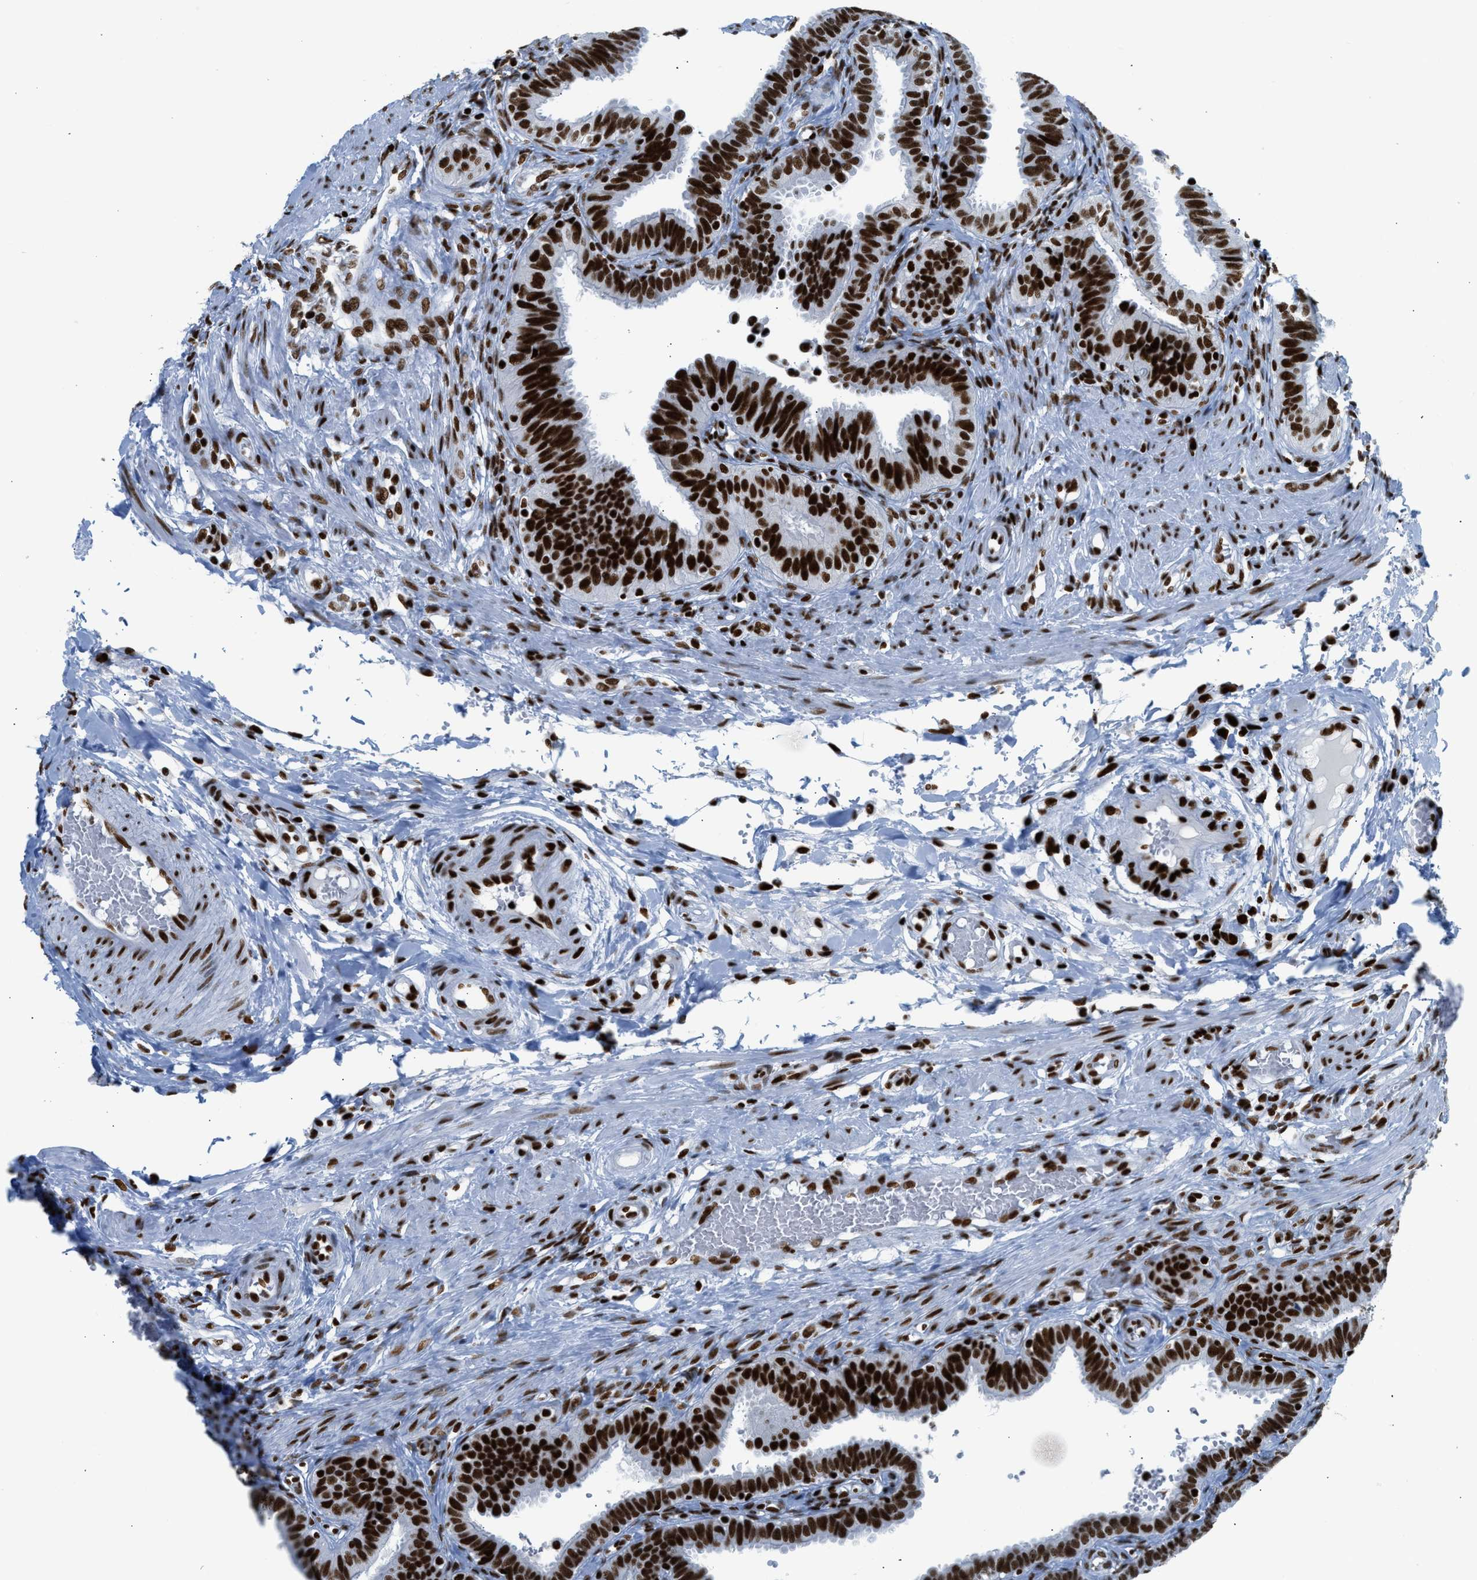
{"staining": {"intensity": "strong", "quantity": ">75%", "location": "nuclear"}, "tissue": "fallopian tube", "cell_type": "Glandular cells", "image_type": "normal", "snomed": [{"axis": "morphology", "description": "Normal tissue, NOS"}, {"axis": "topography", "description": "Fallopian tube"}, {"axis": "topography", "description": "Placenta"}], "caption": "Immunohistochemistry (IHC) micrograph of unremarkable fallopian tube stained for a protein (brown), which demonstrates high levels of strong nuclear expression in about >75% of glandular cells.", "gene": "PIF1", "patient": {"sex": "female", "age": 34}}